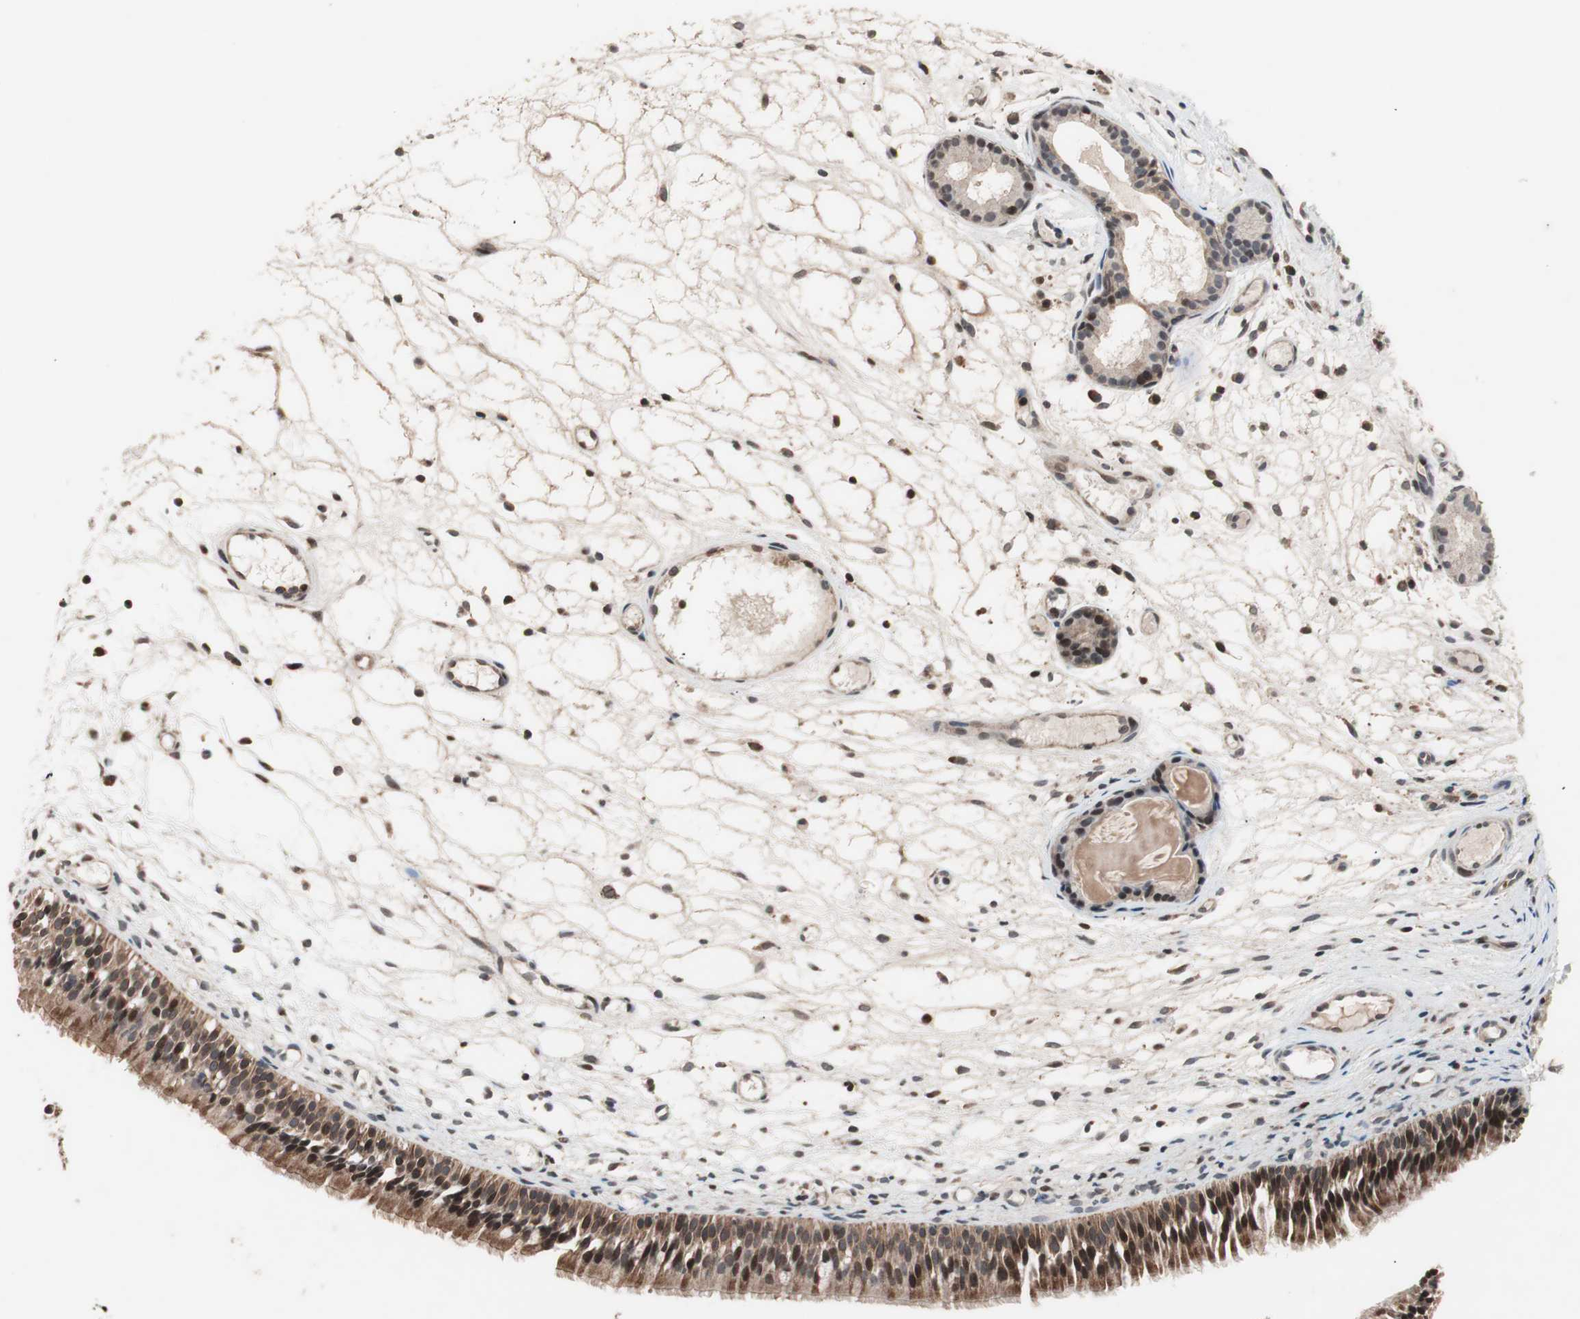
{"staining": {"intensity": "strong", "quantity": ">75%", "location": "cytoplasmic/membranous,nuclear"}, "tissue": "nasopharynx", "cell_type": "Respiratory epithelial cells", "image_type": "normal", "snomed": [{"axis": "morphology", "description": "Normal tissue, NOS"}, {"axis": "topography", "description": "Nasopharynx"}], "caption": "A high-resolution histopathology image shows immunohistochemistry staining of benign nasopharynx, which shows strong cytoplasmic/membranous,nuclear staining in approximately >75% of respiratory epithelial cells.", "gene": "NF2", "patient": {"sex": "female", "age": 54}}